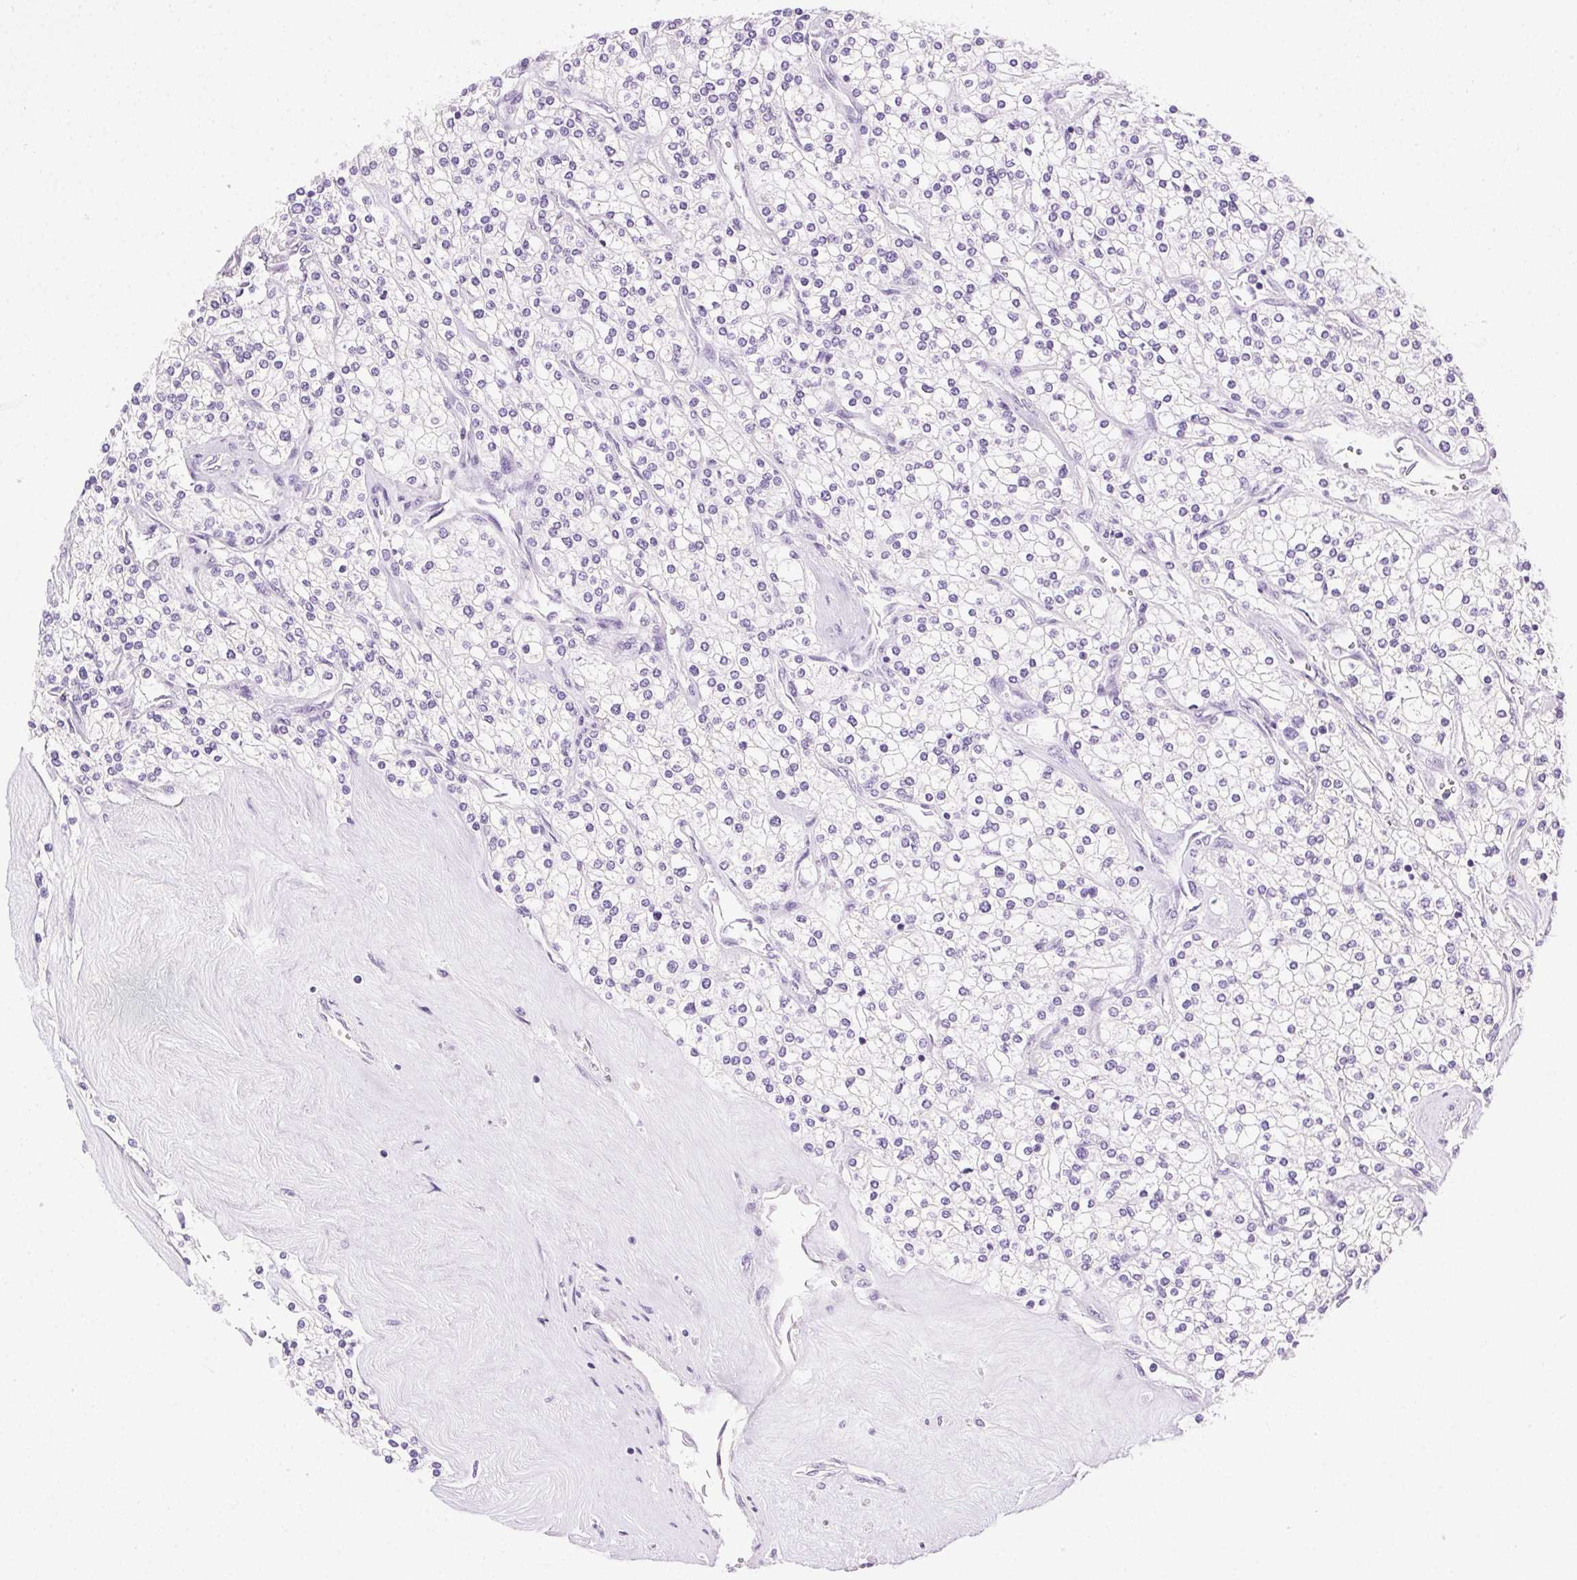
{"staining": {"intensity": "negative", "quantity": "none", "location": "none"}, "tissue": "renal cancer", "cell_type": "Tumor cells", "image_type": "cancer", "snomed": [{"axis": "morphology", "description": "Adenocarcinoma, NOS"}, {"axis": "topography", "description": "Kidney"}], "caption": "Immunohistochemistry (IHC) image of renal cancer (adenocarcinoma) stained for a protein (brown), which displays no expression in tumor cells.", "gene": "CLDN10", "patient": {"sex": "male", "age": 80}}